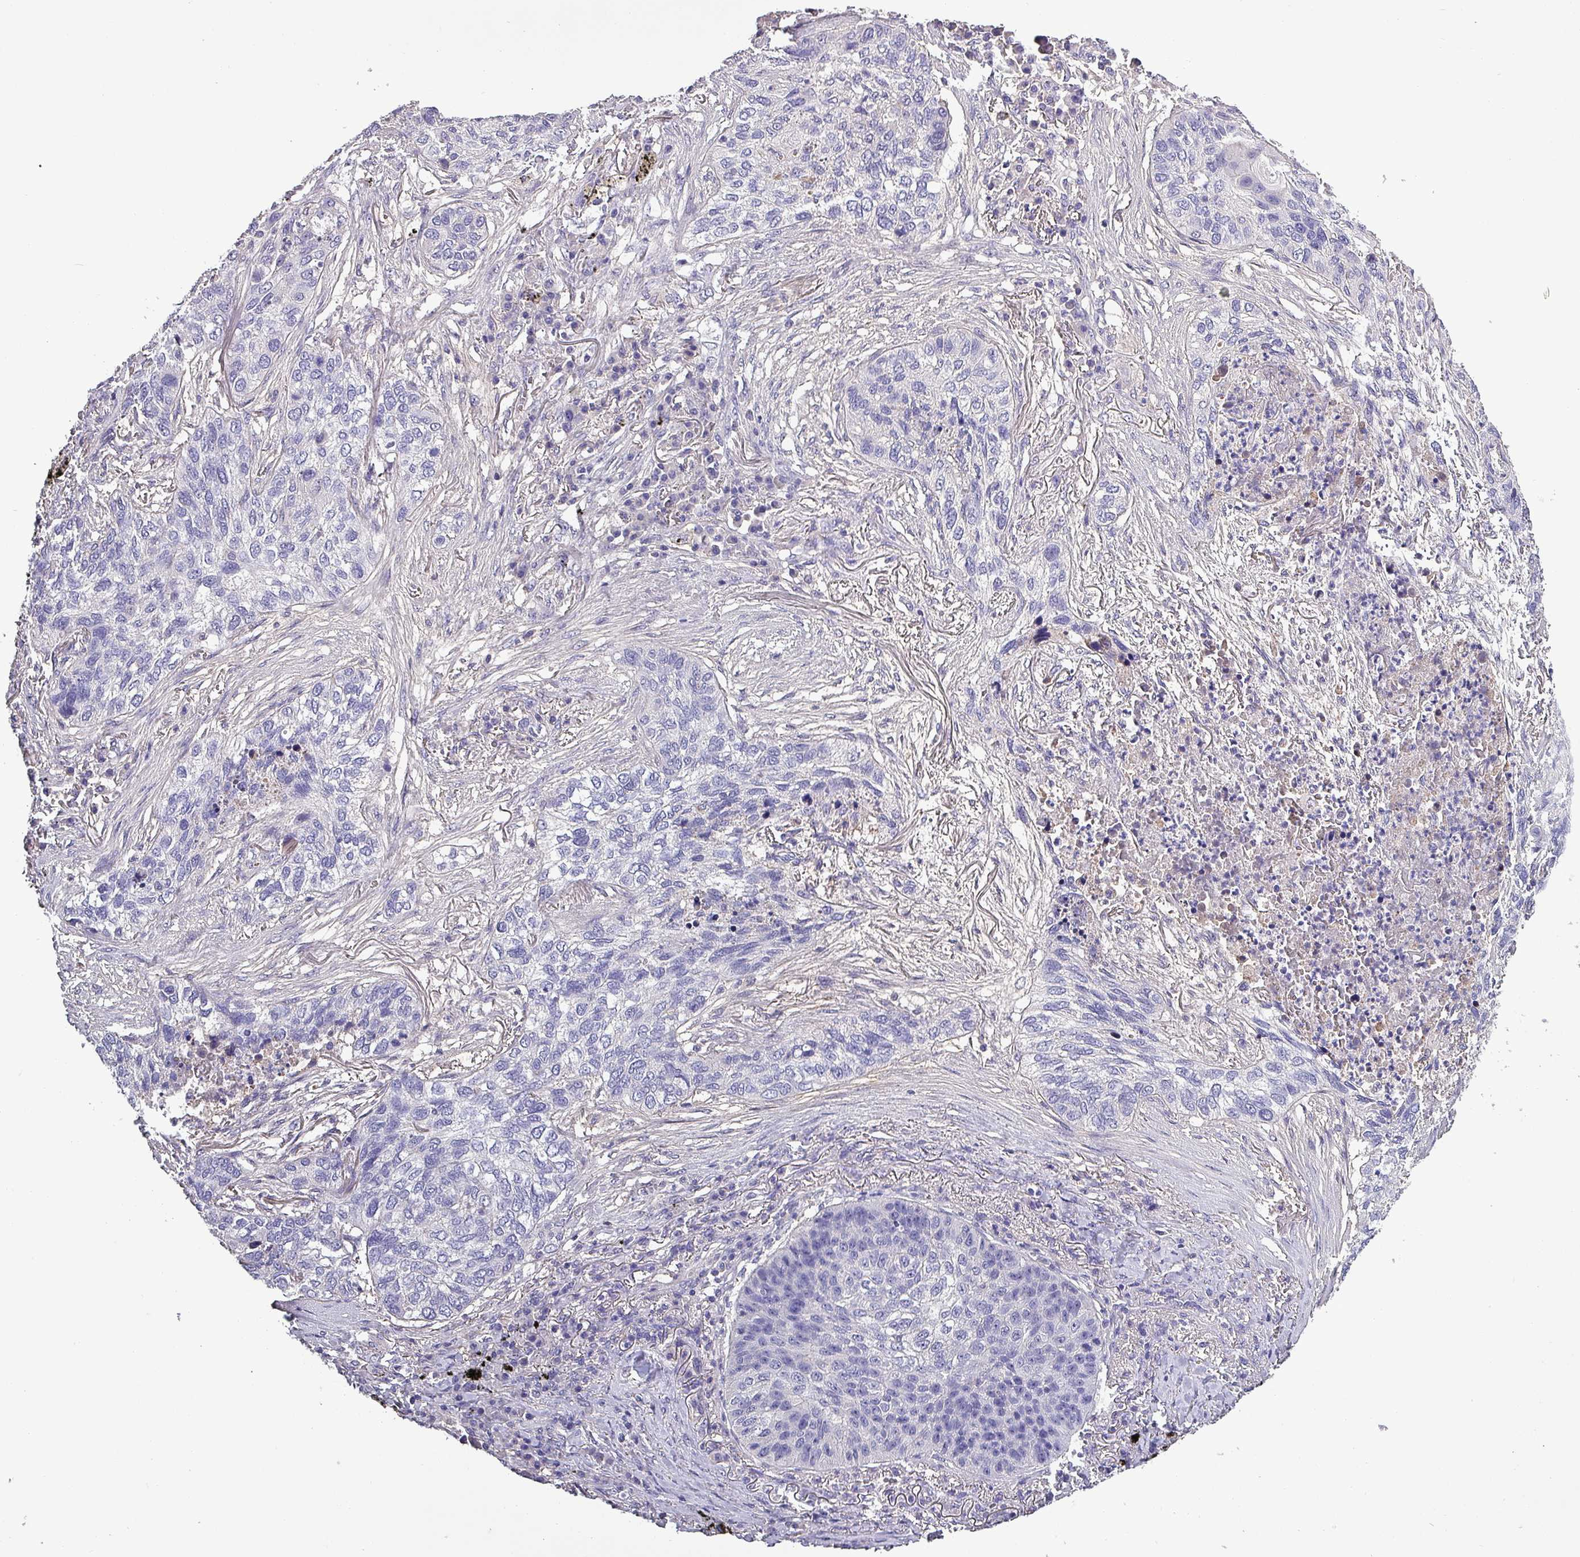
{"staining": {"intensity": "negative", "quantity": "none", "location": "none"}, "tissue": "lung cancer", "cell_type": "Tumor cells", "image_type": "cancer", "snomed": [{"axis": "morphology", "description": "Squamous cell carcinoma, NOS"}, {"axis": "topography", "description": "Lung"}], "caption": "This is an immunohistochemistry micrograph of human lung cancer (squamous cell carcinoma). There is no staining in tumor cells.", "gene": "HTRA4", "patient": {"sex": "female", "age": 63}}